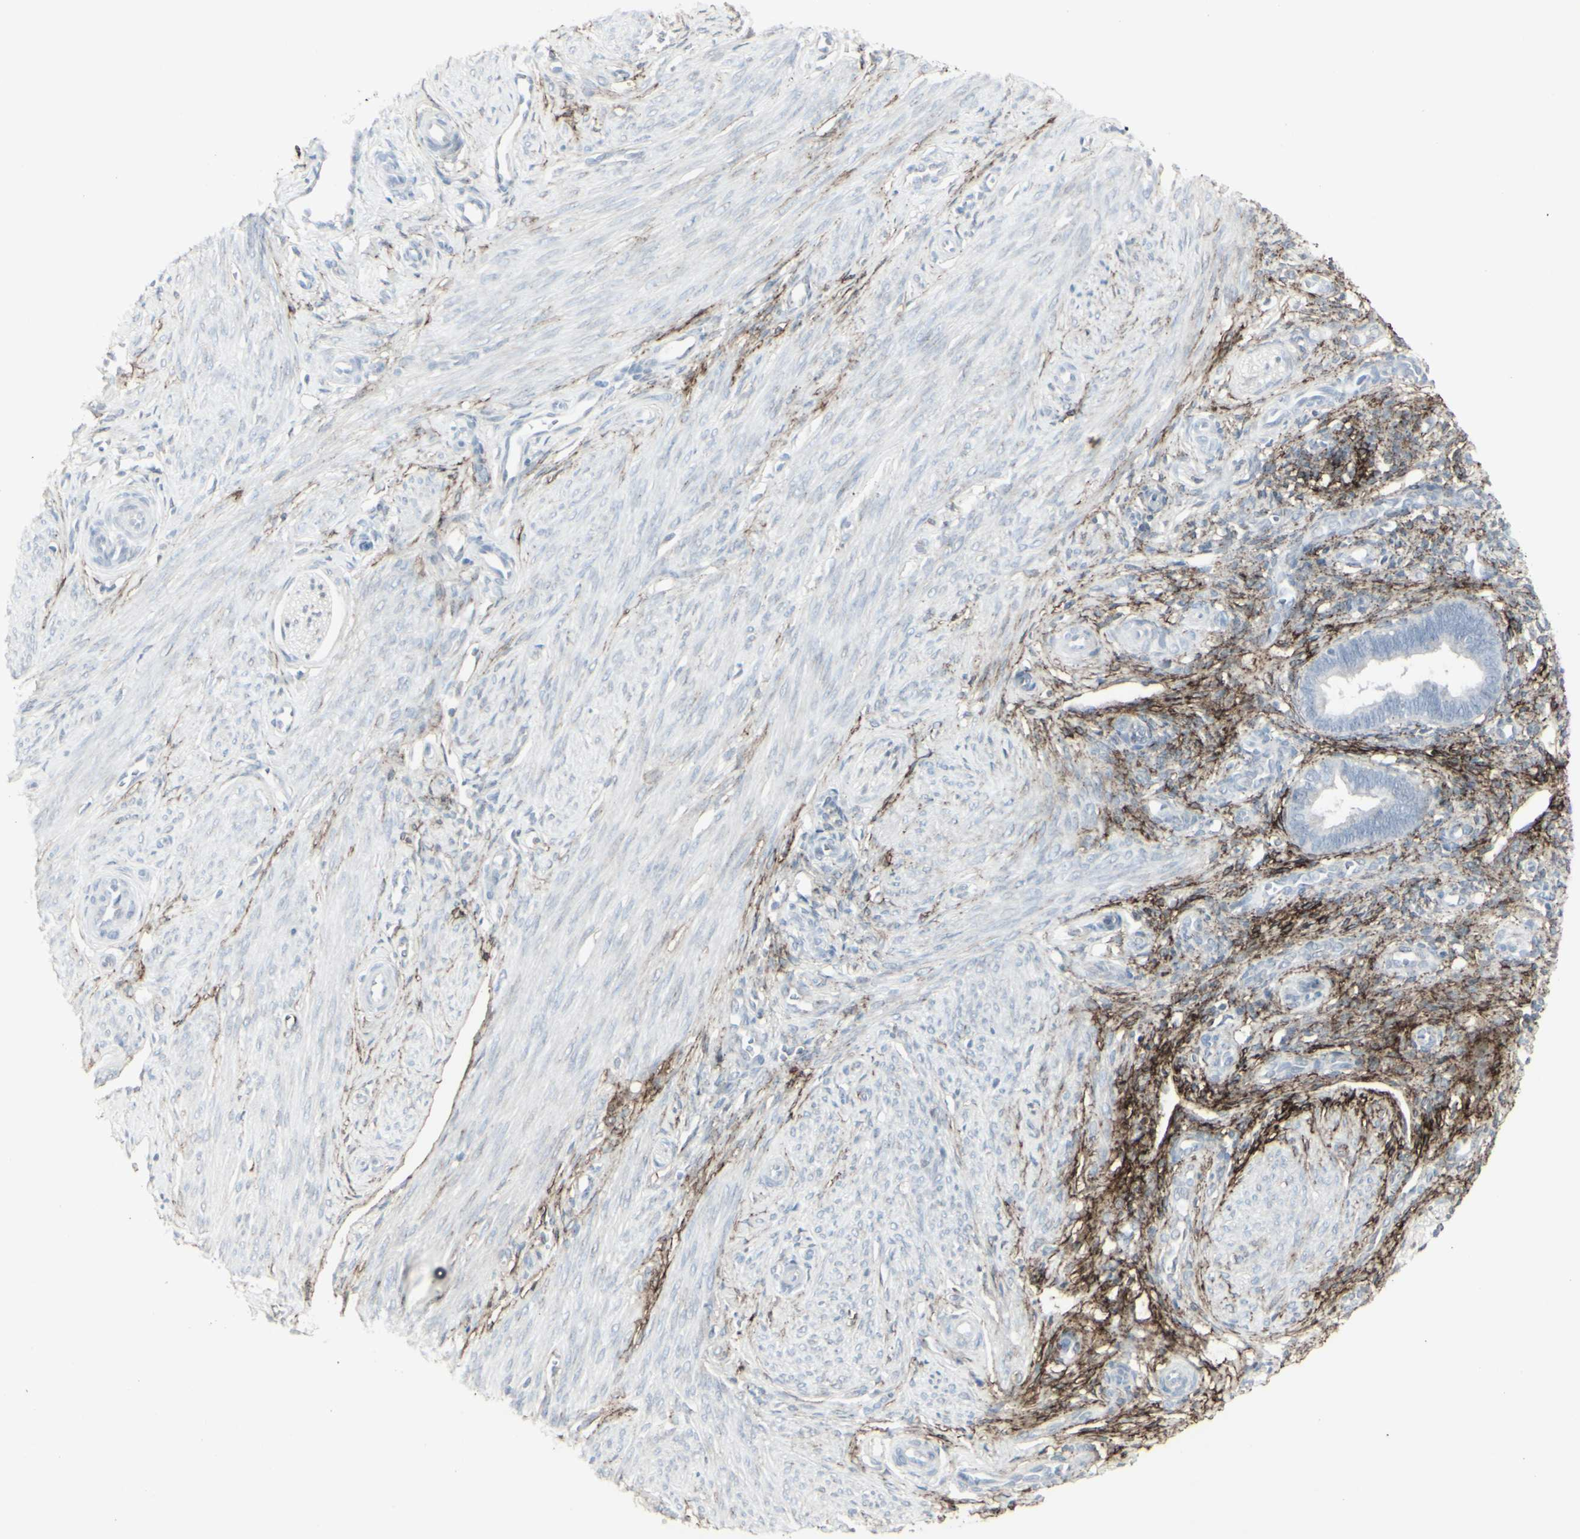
{"staining": {"intensity": "strong", "quantity": ">75%", "location": "cytoplasmic/membranous"}, "tissue": "endometrium", "cell_type": "Cells in endometrial stroma", "image_type": "normal", "snomed": [{"axis": "morphology", "description": "Normal tissue, NOS"}, {"axis": "topography", "description": "Endometrium"}], "caption": "A high amount of strong cytoplasmic/membranous staining is identified in approximately >75% of cells in endometrial stroma in normal endometrium.", "gene": "GJA1", "patient": {"sex": "female", "age": 27}}